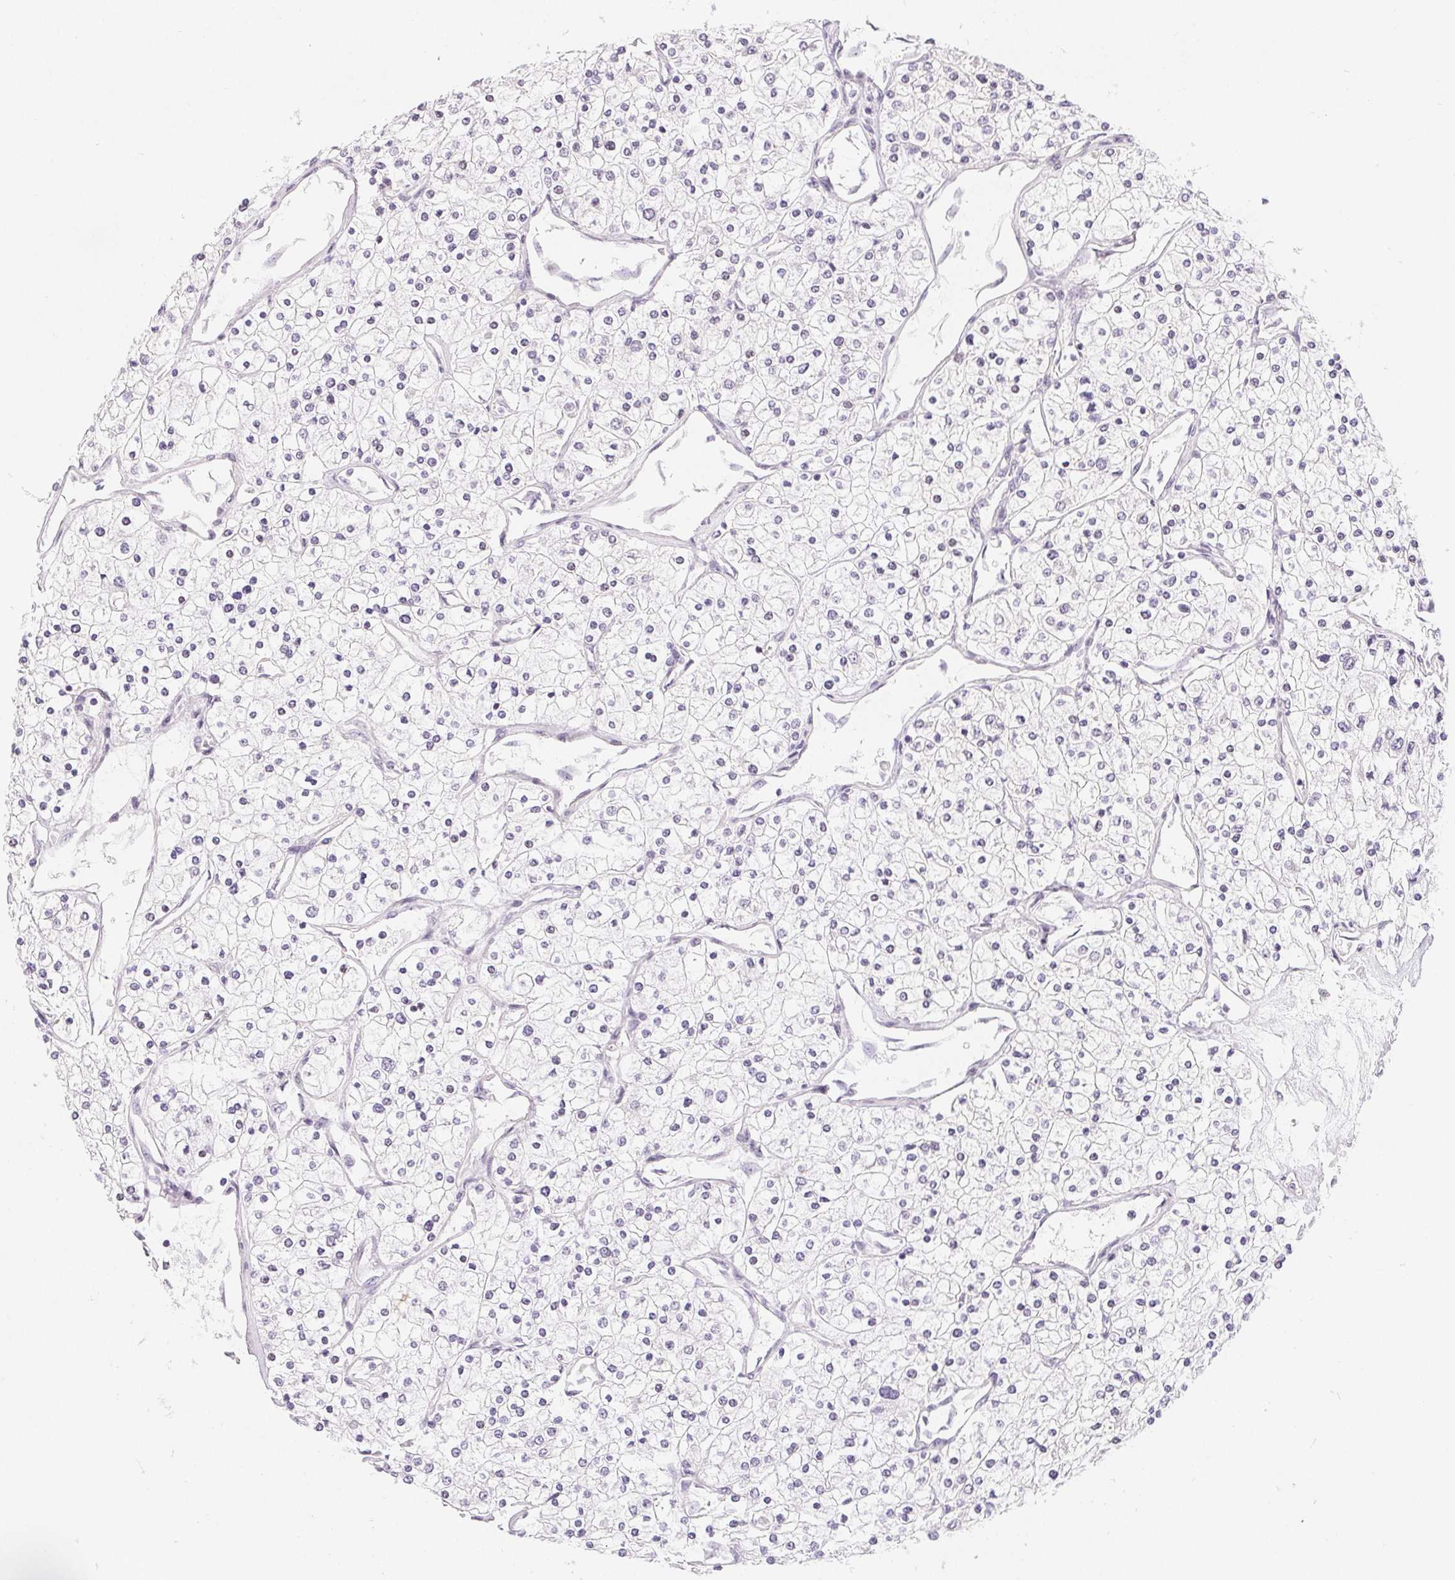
{"staining": {"intensity": "negative", "quantity": "none", "location": "none"}, "tissue": "renal cancer", "cell_type": "Tumor cells", "image_type": "cancer", "snomed": [{"axis": "morphology", "description": "Adenocarcinoma, NOS"}, {"axis": "topography", "description": "Kidney"}], "caption": "Adenocarcinoma (renal) stained for a protein using IHC exhibits no staining tumor cells.", "gene": "LCA5L", "patient": {"sex": "male", "age": 80}}